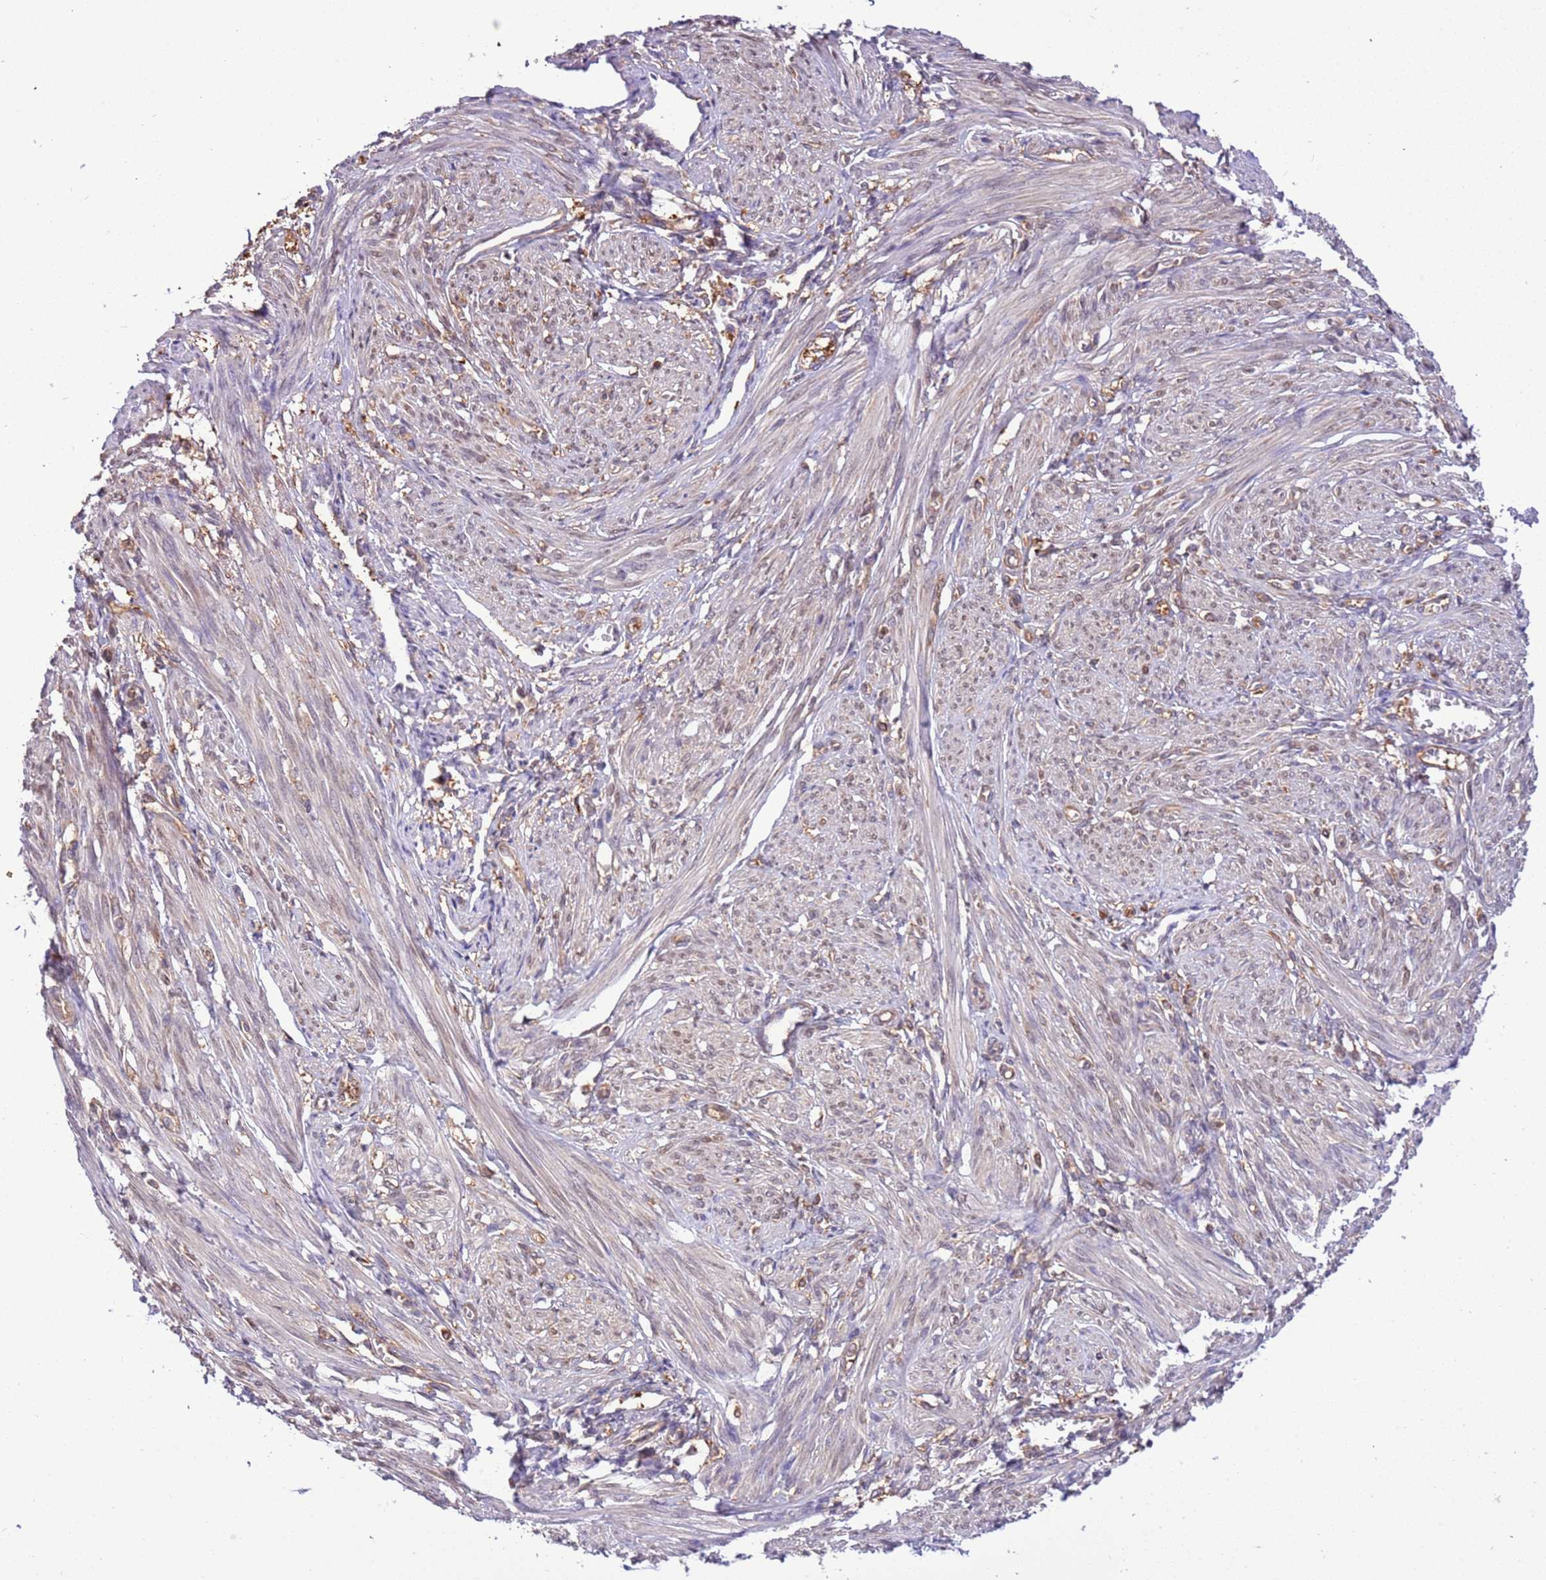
{"staining": {"intensity": "weak", "quantity": "25%-75%", "location": "cytoplasmic/membranous"}, "tissue": "smooth muscle", "cell_type": "Smooth muscle cells", "image_type": "normal", "snomed": [{"axis": "morphology", "description": "Normal tissue, NOS"}, {"axis": "topography", "description": "Smooth muscle"}], "caption": "A brown stain shows weak cytoplasmic/membranous expression of a protein in smooth muscle cells of benign smooth muscle.", "gene": "STIP1", "patient": {"sex": "female", "age": 39}}